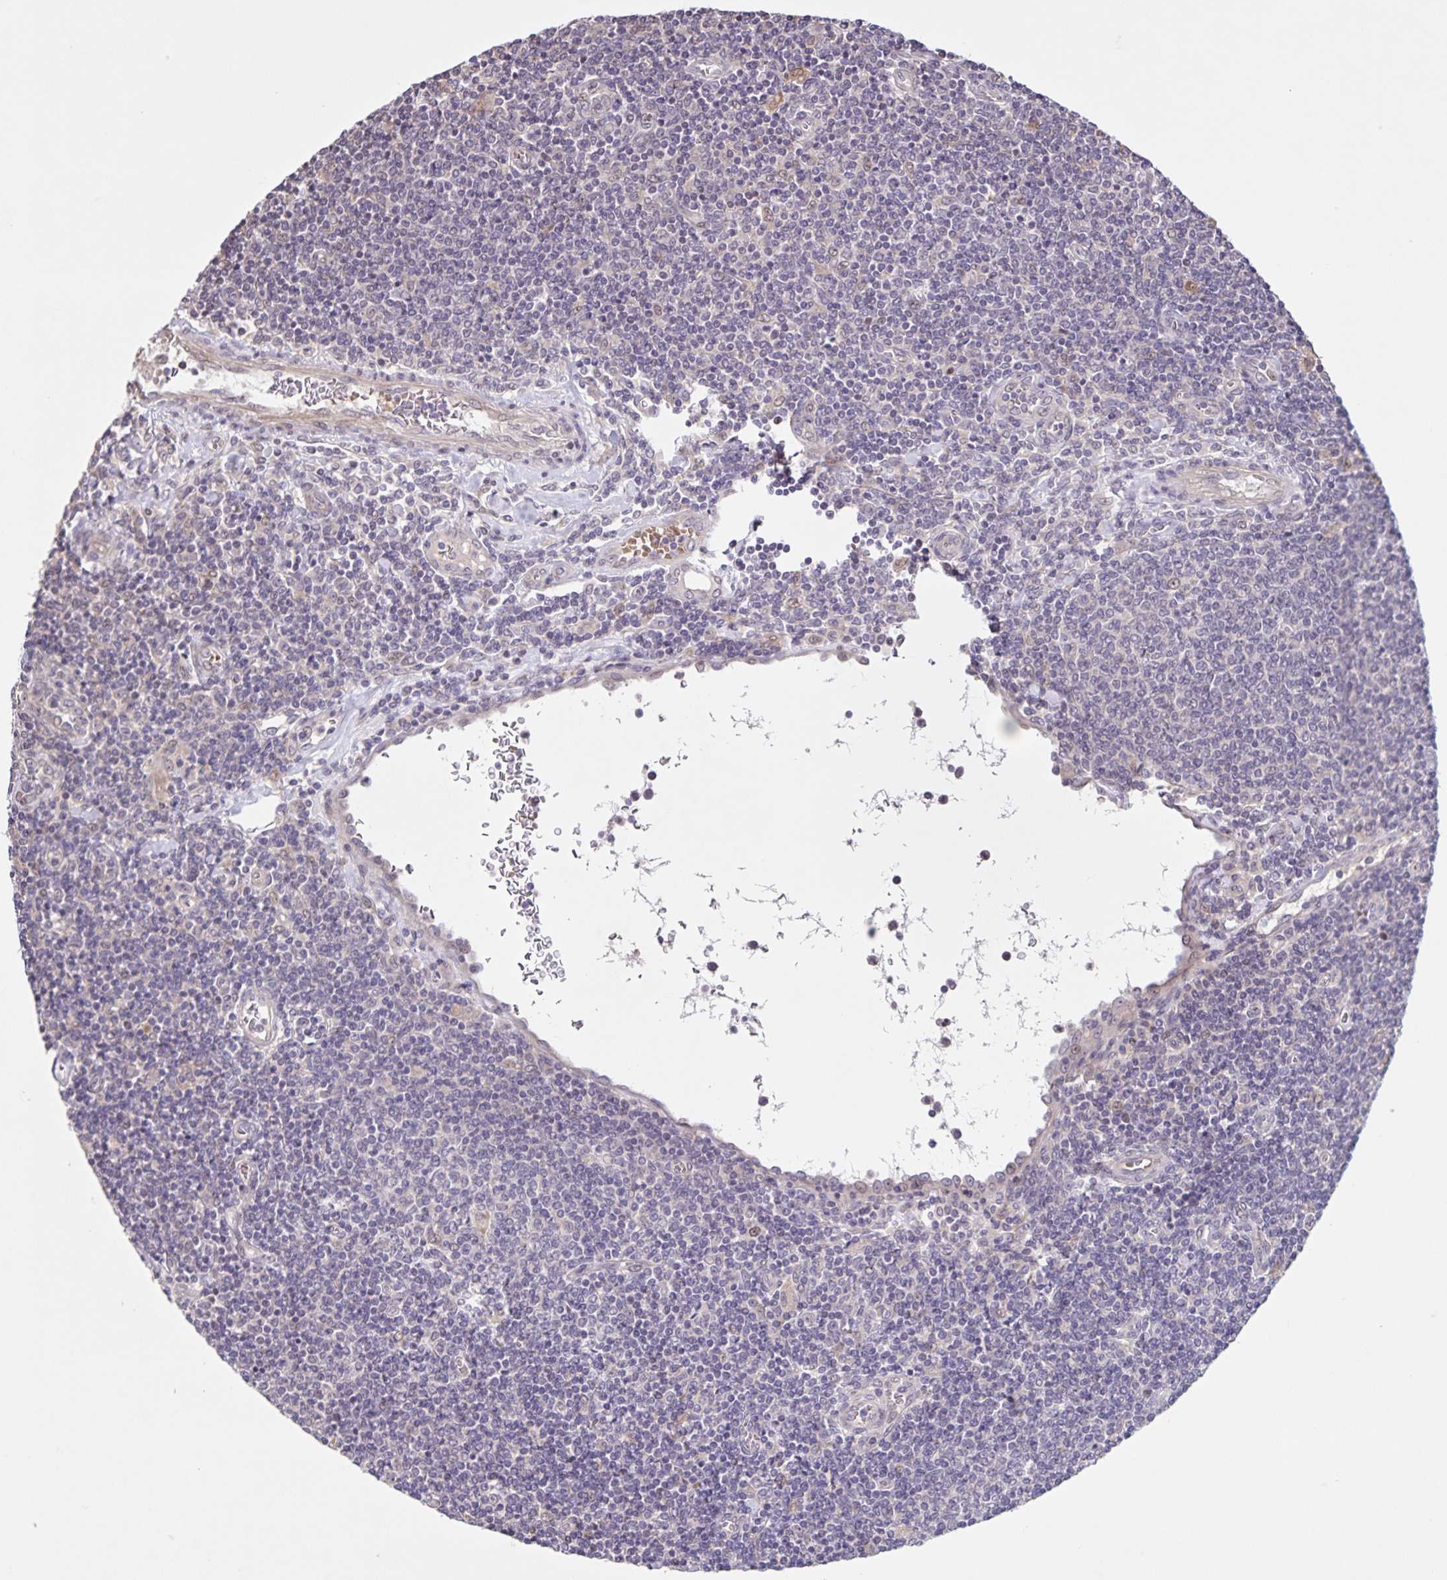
{"staining": {"intensity": "negative", "quantity": "none", "location": "none"}, "tissue": "lymphoma", "cell_type": "Tumor cells", "image_type": "cancer", "snomed": [{"axis": "morphology", "description": "Malignant lymphoma, non-Hodgkin's type, Low grade"}, {"axis": "topography", "description": "Lymph node"}], "caption": "Tumor cells are negative for protein expression in human lymphoma.", "gene": "GDF2", "patient": {"sex": "male", "age": 52}}